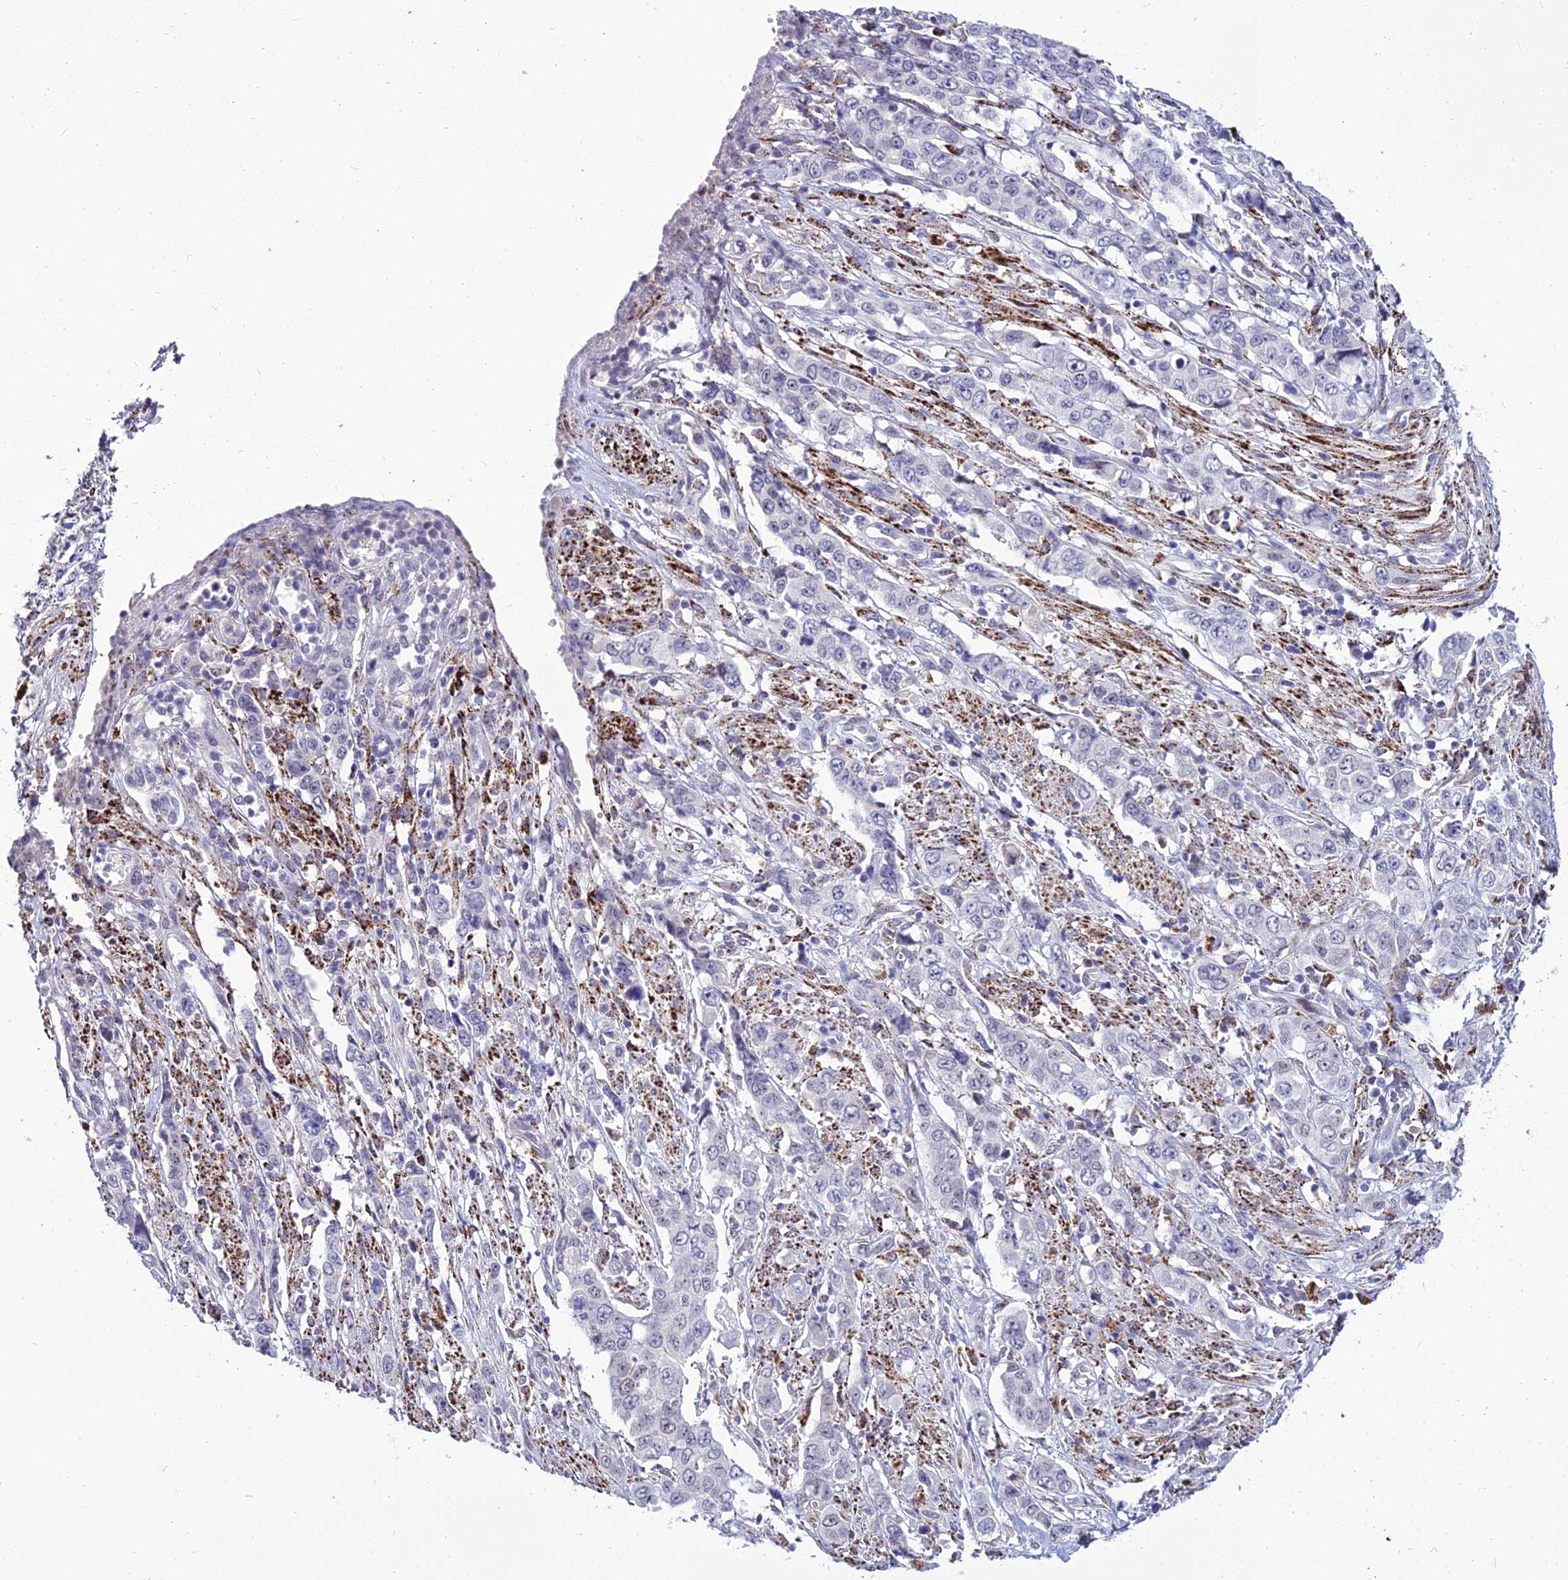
{"staining": {"intensity": "negative", "quantity": "none", "location": "none"}, "tissue": "stomach cancer", "cell_type": "Tumor cells", "image_type": "cancer", "snomed": [{"axis": "morphology", "description": "Adenocarcinoma, NOS"}, {"axis": "topography", "description": "Stomach, upper"}], "caption": "A photomicrograph of human adenocarcinoma (stomach) is negative for staining in tumor cells.", "gene": "C6orf163", "patient": {"sex": "male", "age": 62}}